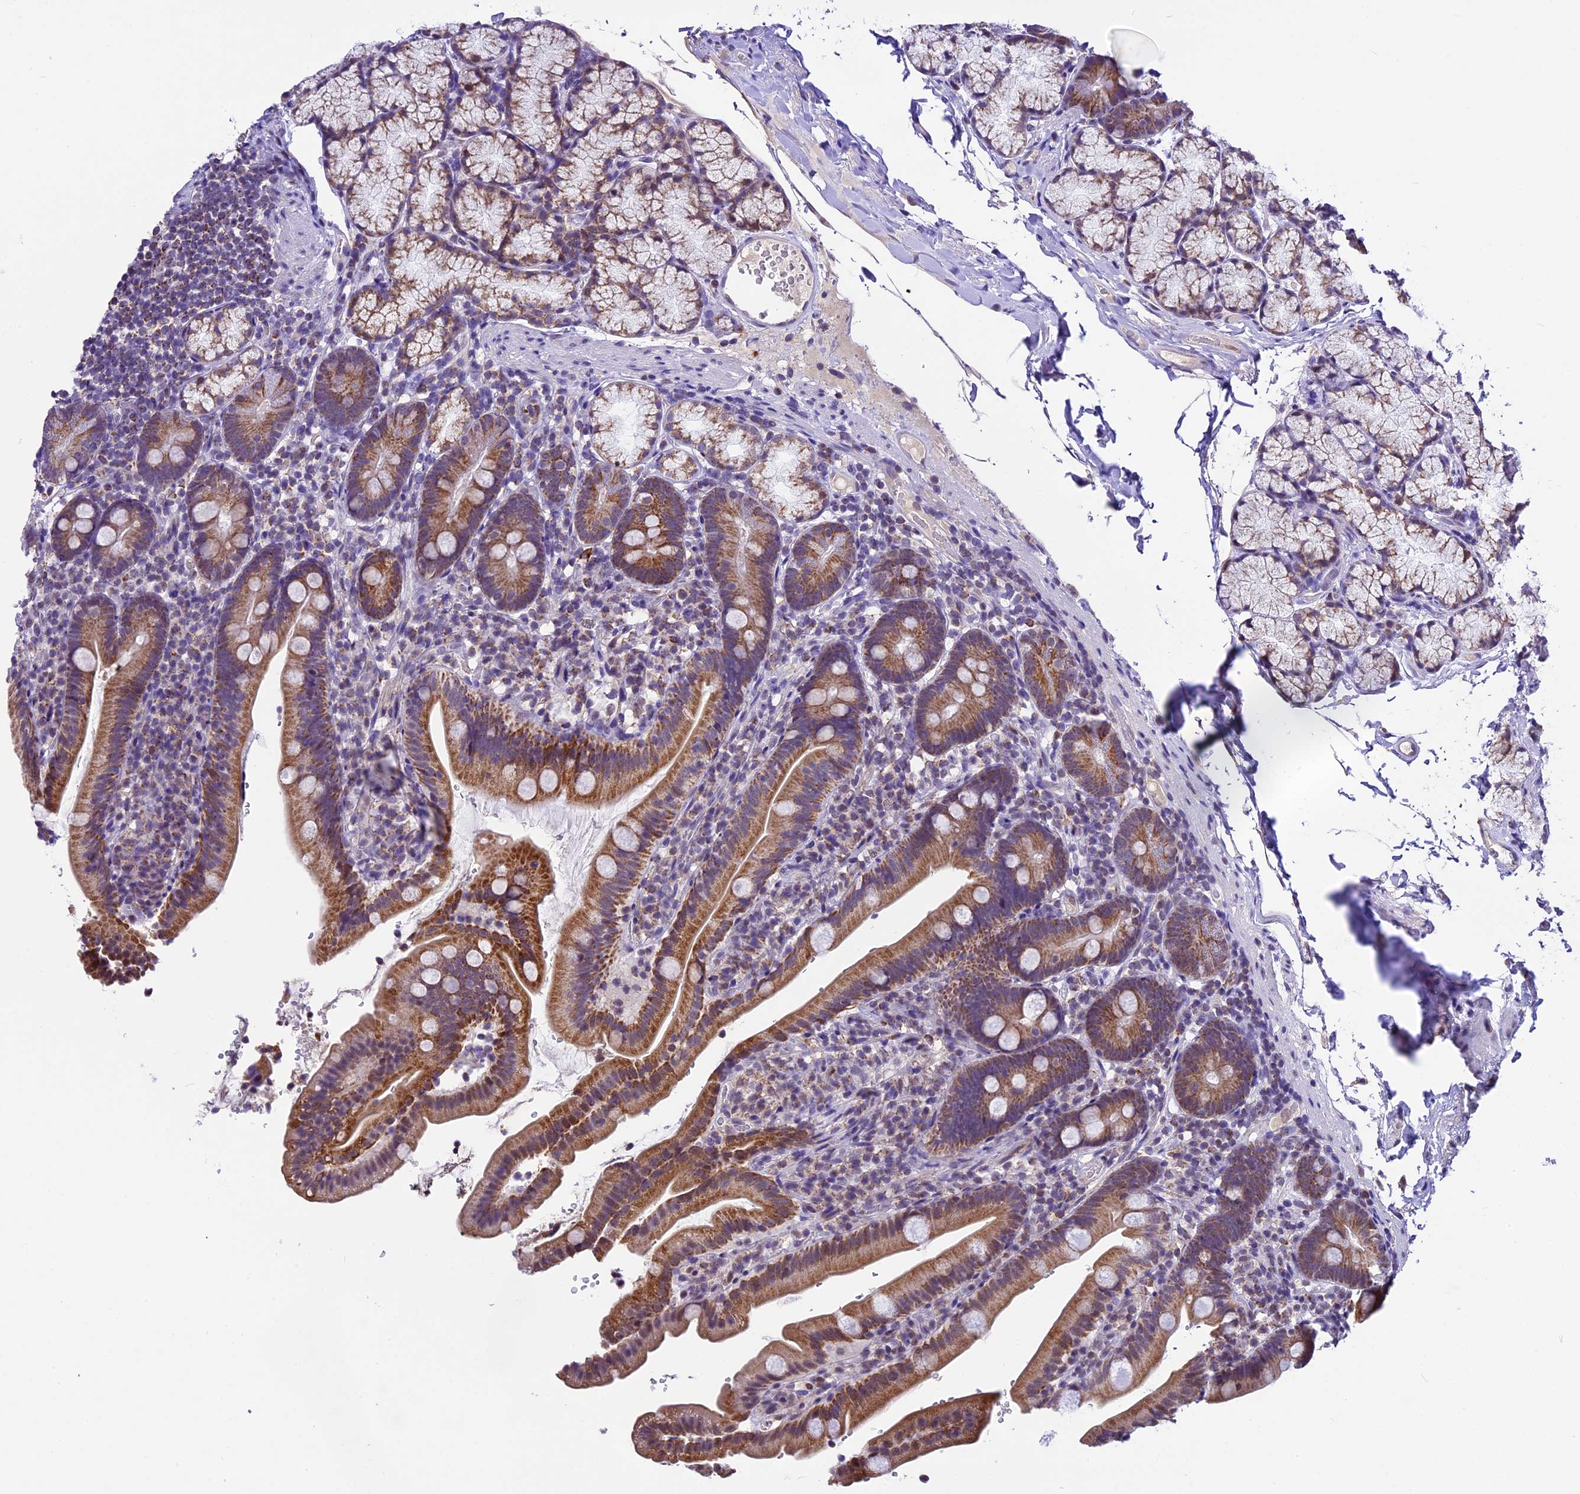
{"staining": {"intensity": "moderate", "quantity": ">75%", "location": "cytoplasmic/membranous"}, "tissue": "duodenum", "cell_type": "Glandular cells", "image_type": "normal", "snomed": [{"axis": "morphology", "description": "Normal tissue, NOS"}, {"axis": "topography", "description": "Duodenum"}], "caption": "A medium amount of moderate cytoplasmic/membranous expression is present in approximately >75% of glandular cells in benign duodenum. (DAB (3,3'-diaminobenzidine) = brown stain, brightfield microscopy at high magnification).", "gene": "CARS2", "patient": {"sex": "female", "age": 67}}